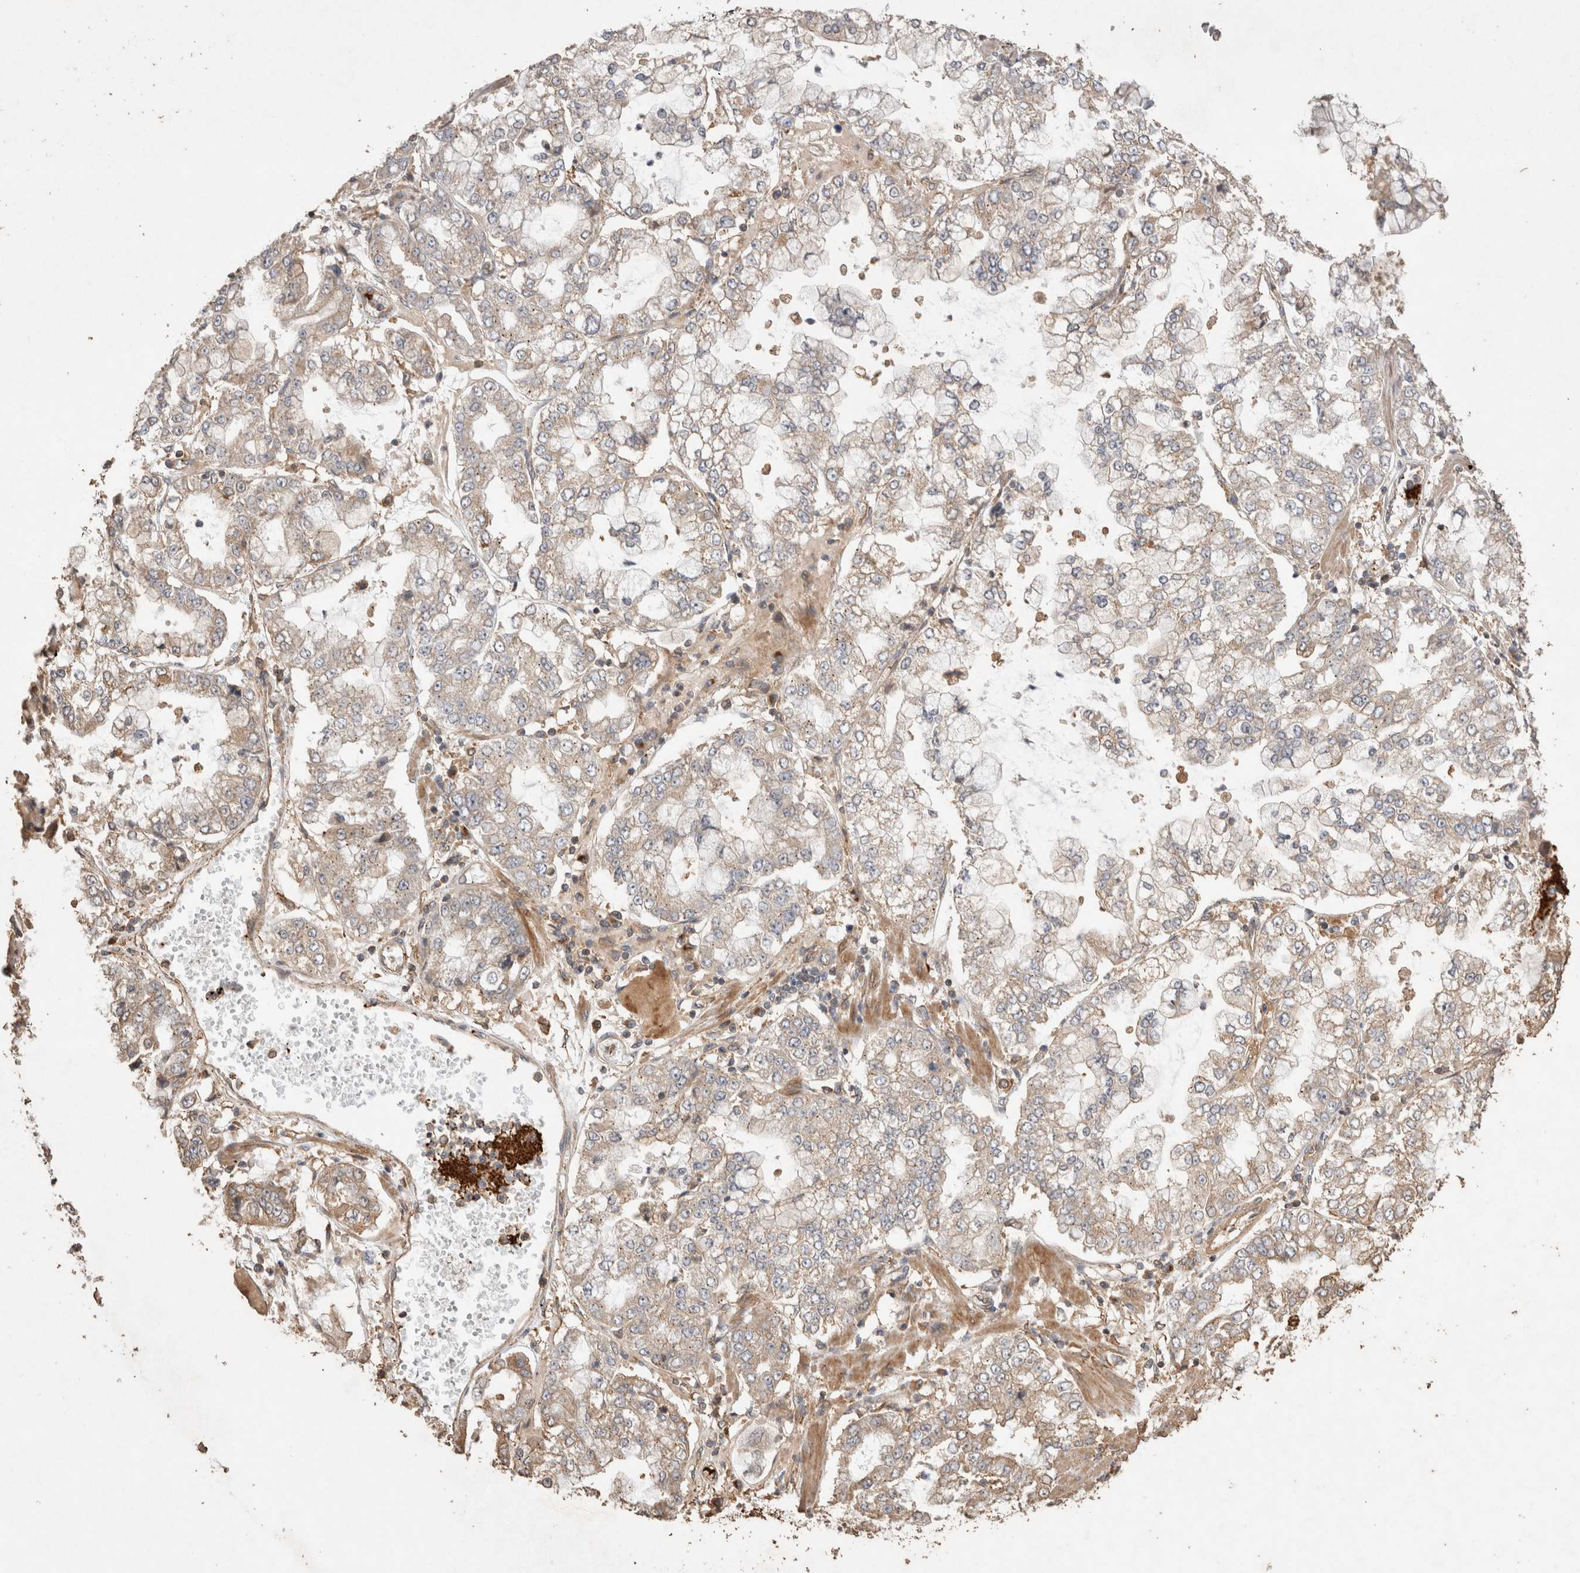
{"staining": {"intensity": "weak", "quantity": "25%-75%", "location": "cytoplasmic/membranous"}, "tissue": "stomach cancer", "cell_type": "Tumor cells", "image_type": "cancer", "snomed": [{"axis": "morphology", "description": "Adenocarcinoma, NOS"}, {"axis": "topography", "description": "Stomach"}], "caption": "This photomicrograph demonstrates immunohistochemistry (IHC) staining of human adenocarcinoma (stomach), with low weak cytoplasmic/membranous positivity in approximately 25%-75% of tumor cells.", "gene": "SNX31", "patient": {"sex": "male", "age": 76}}